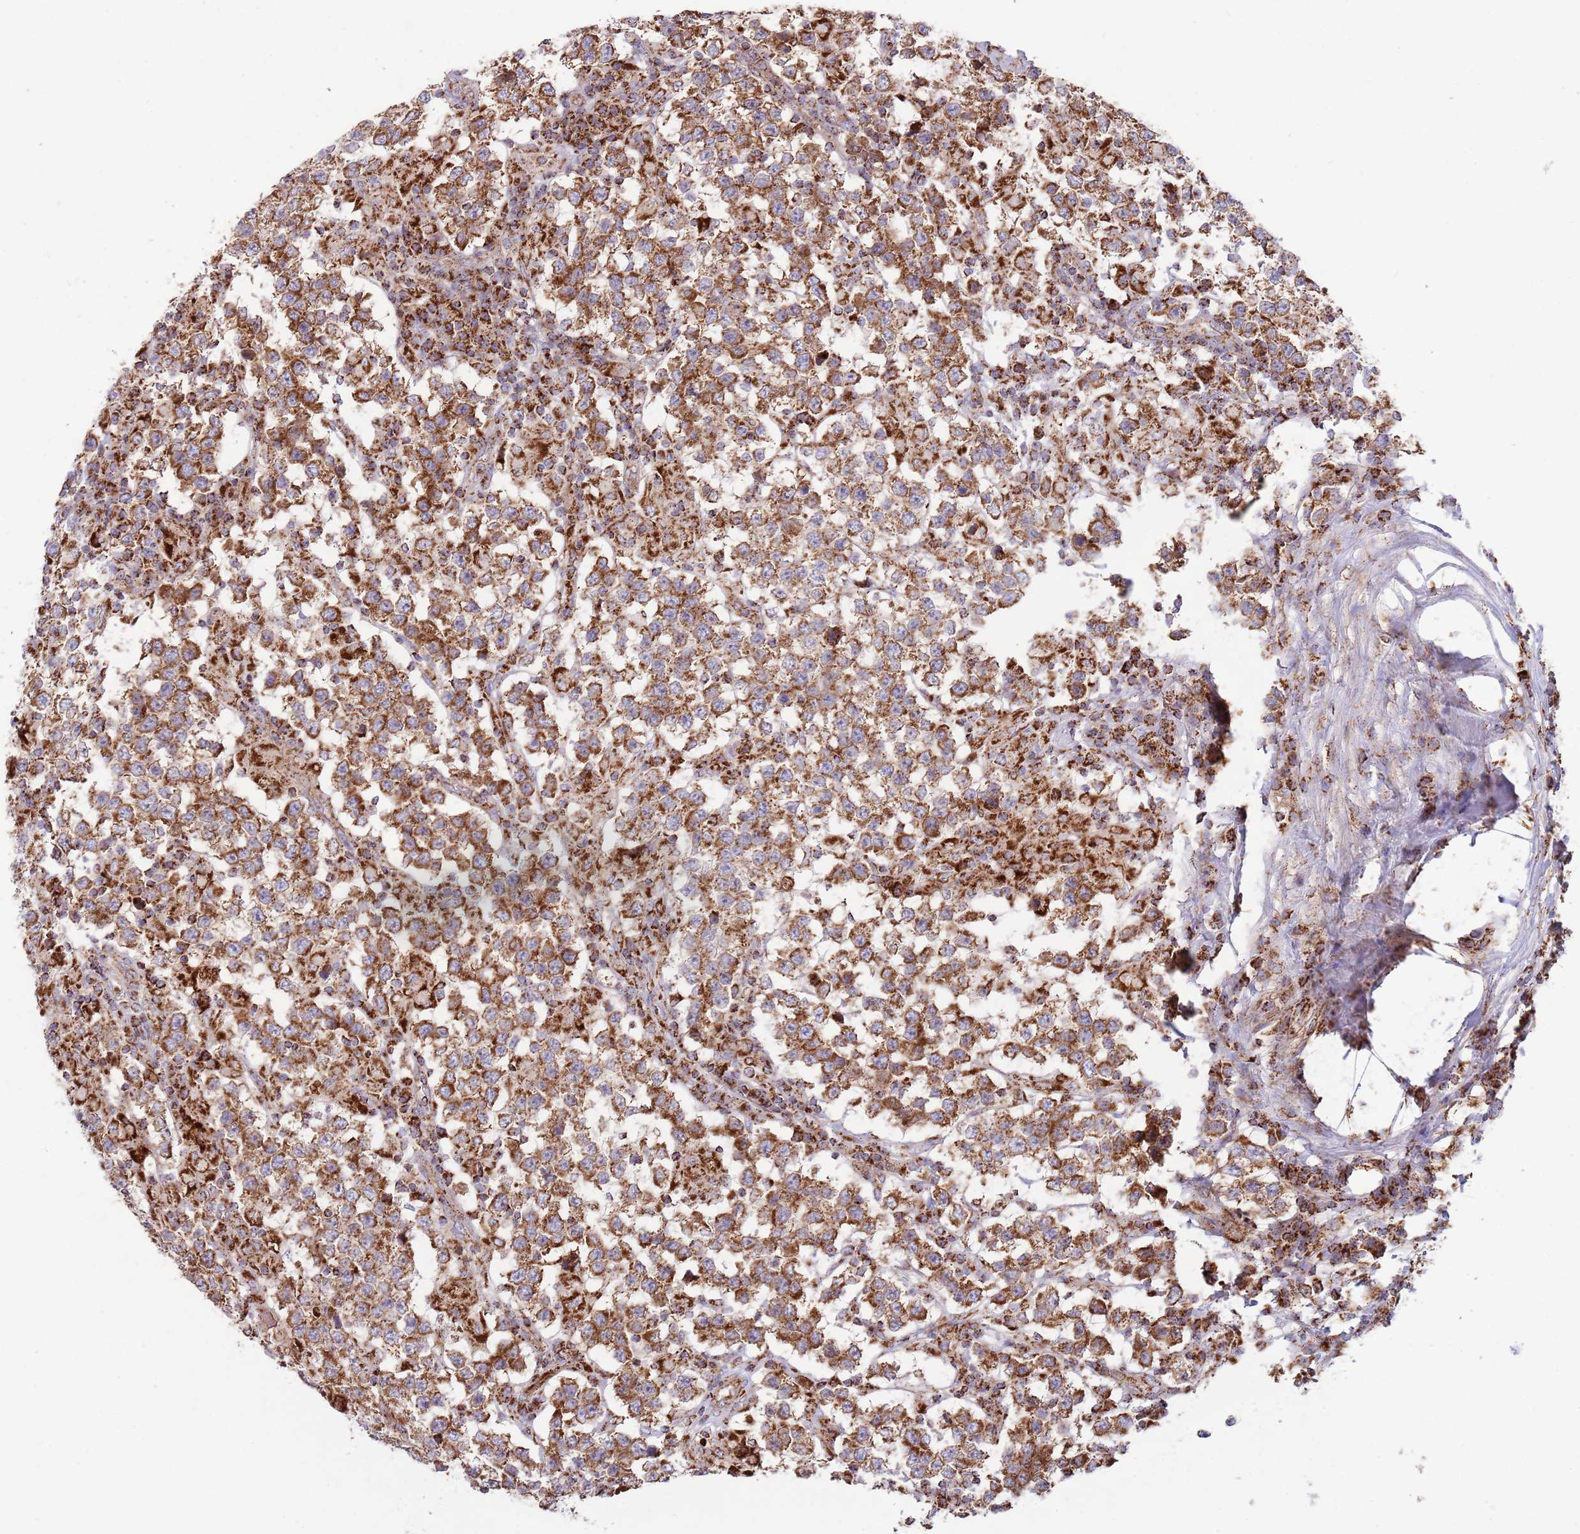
{"staining": {"intensity": "strong", "quantity": ">75%", "location": "cytoplasmic/membranous"}, "tissue": "testis cancer", "cell_type": "Tumor cells", "image_type": "cancer", "snomed": [{"axis": "morphology", "description": "Seminoma, NOS"}, {"axis": "morphology", "description": "Carcinoma, Embryonal, NOS"}, {"axis": "topography", "description": "Testis"}], "caption": "Tumor cells show high levels of strong cytoplasmic/membranous expression in approximately >75% of cells in testis cancer.", "gene": "ATP5PD", "patient": {"sex": "male", "age": 41}}